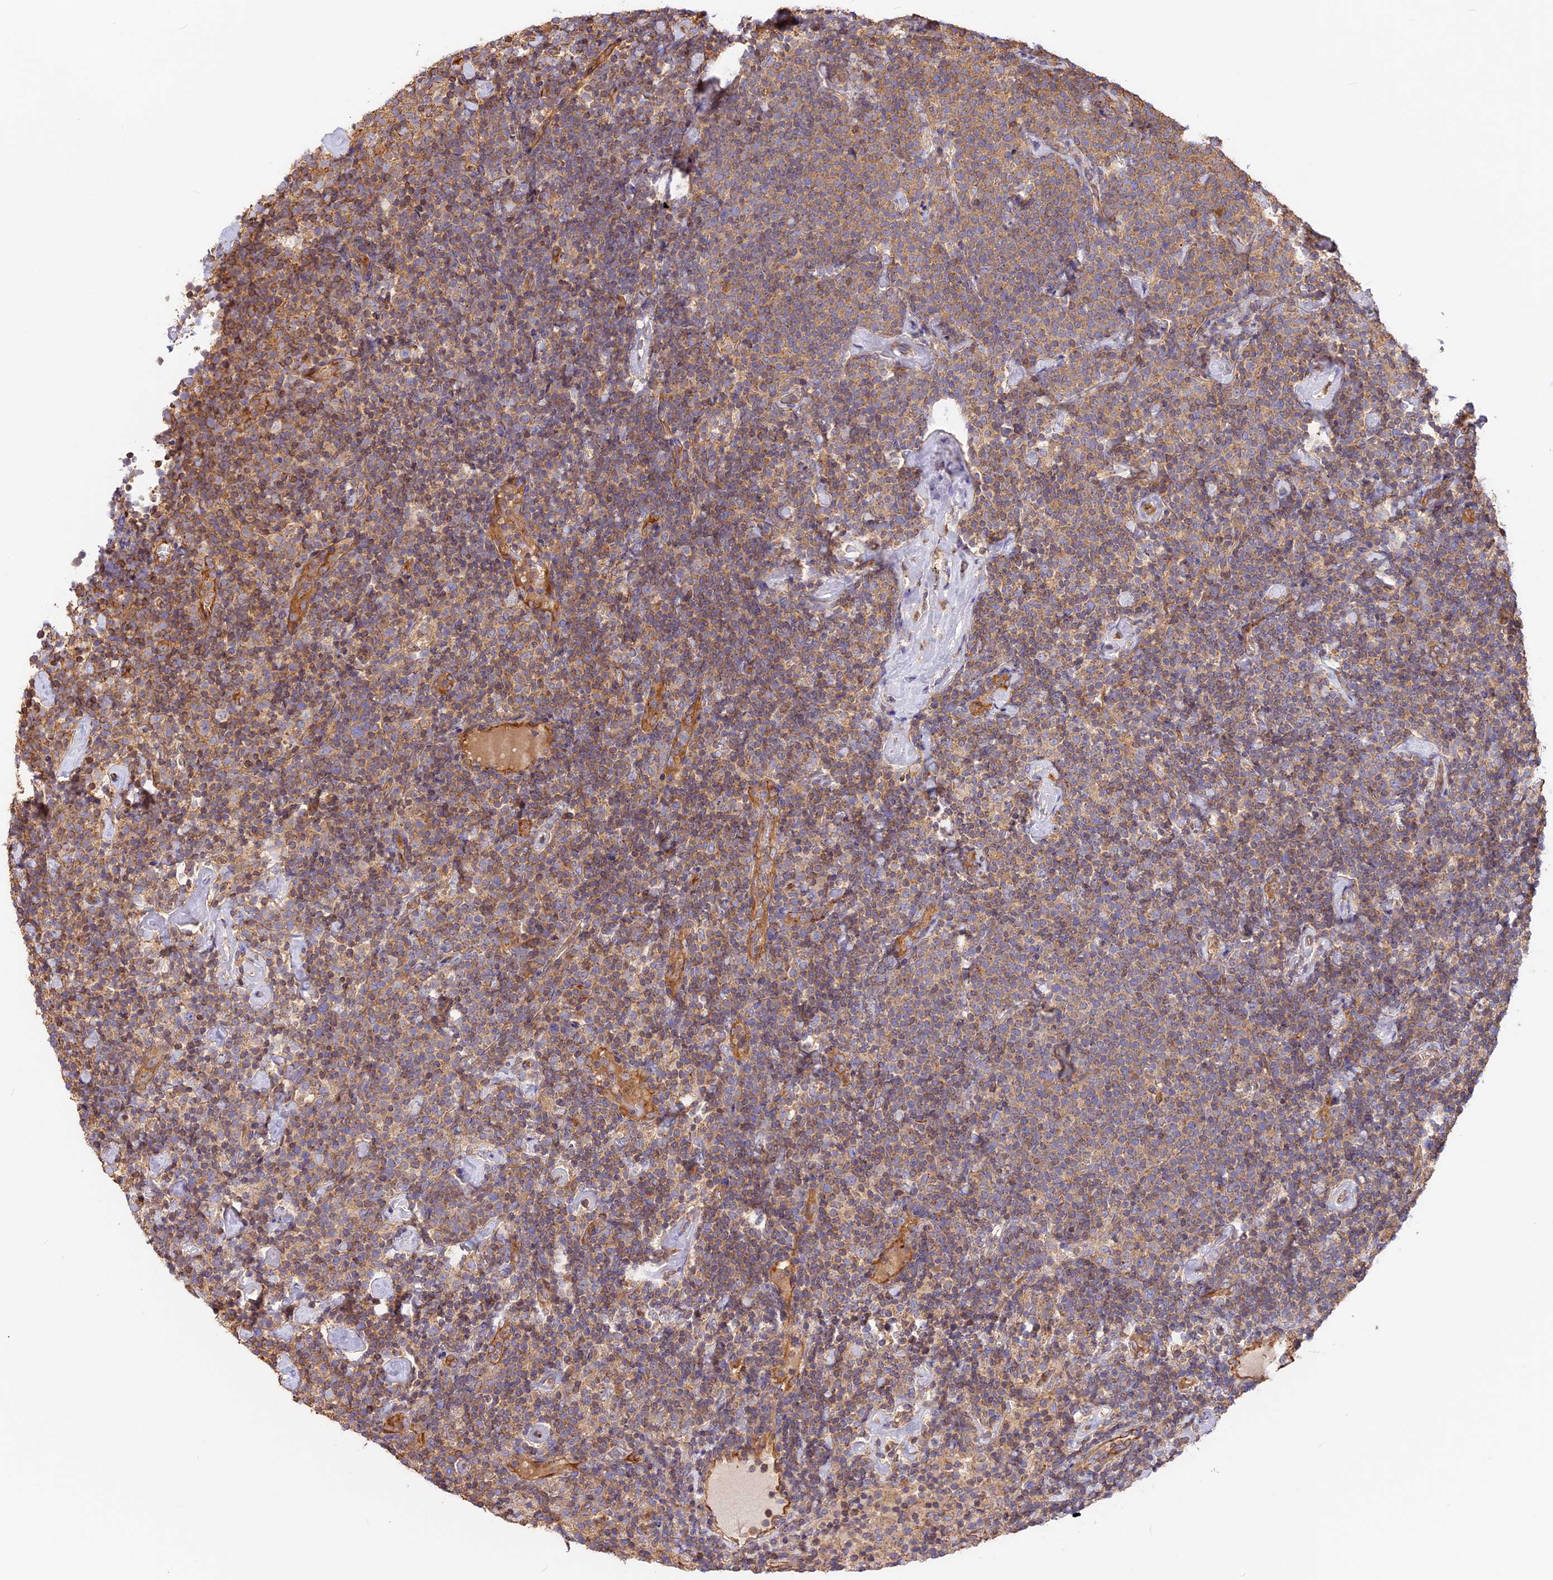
{"staining": {"intensity": "weak", "quantity": ">75%", "location": "cytoplasmic/membranous"}, "tissue": "lymphoma", "cell_type": "Tumor cells", "image_type": "cancer", "snomed": [{"axis": "morphology", "description": "Malignant lymphoma, non-Hodgkin's type, High grade"}, {"axis": "topography", "description": "Lymph node"}], "caption": "IHC (DAB (3,3'-diaminobenzidine)) staining of human high-grade malignant lymphoma, non-Hodgkin's type reveals weak cytoplasmic/membranous protein expression in approximately >75% of tumor cells. (DAB IHC, brown staining for protein, blue staining for nuclei).", "gene": "VPS18", "patient": {"sex": "male", "age": 61}}